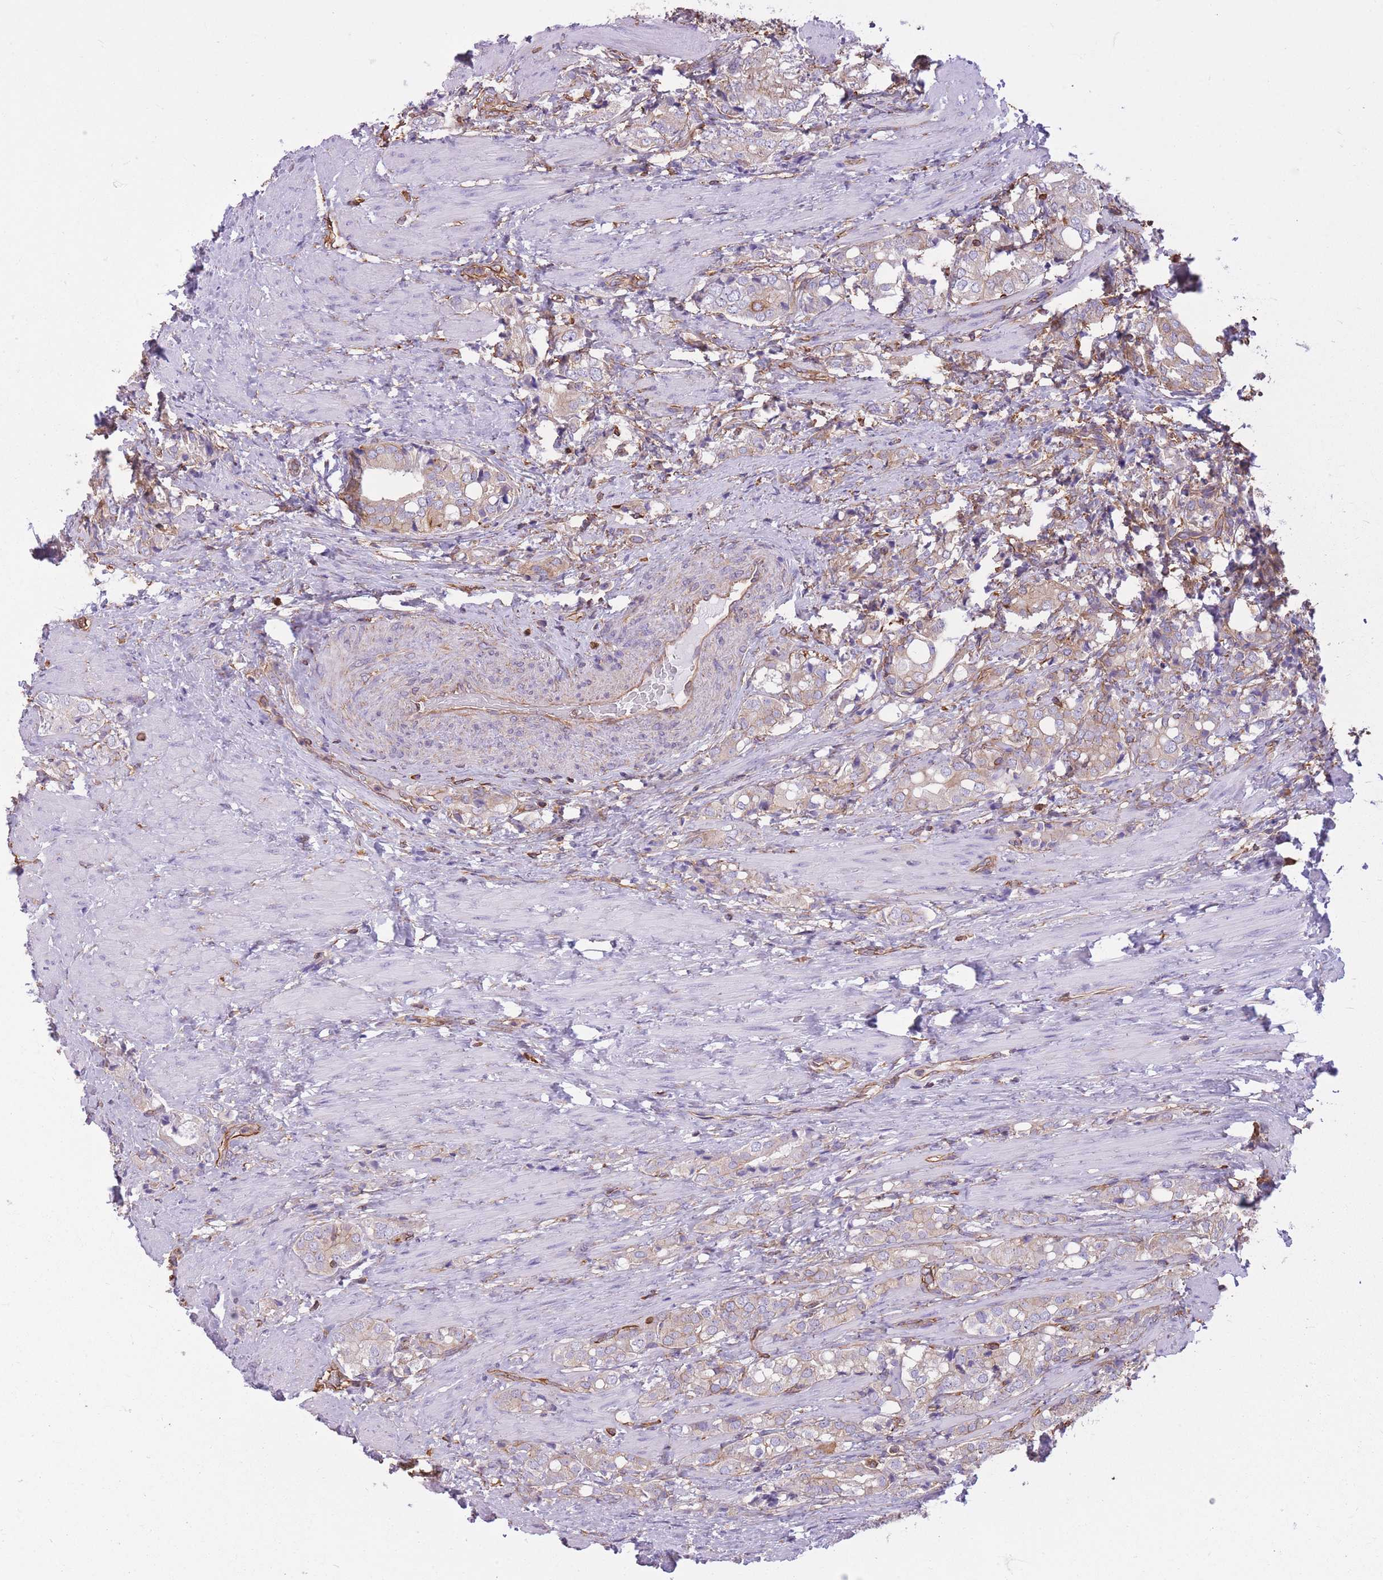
{"staining": {"intensity": "weak", "quantity": "<25%", "location": "cytoplasmic/membranous"}, "tissue": "prostate cancer", "cell_type": "Tumor cells", "image_type": "cancer", "snomed": [{"axis": "morphology", "description": "Adenocarcinoma, High grade"}, {"axis": "topography", "description": "Prostate"}], "caption": "Immunohistochemistry histopathology image of neoplastic tissue: human prostate adenocarcinoma (high-grade) stained with DAB exhibits no significant protein staining in tumor cells.", "gene": "ADD1", "patient": {"sex": "male", "age": 71}}